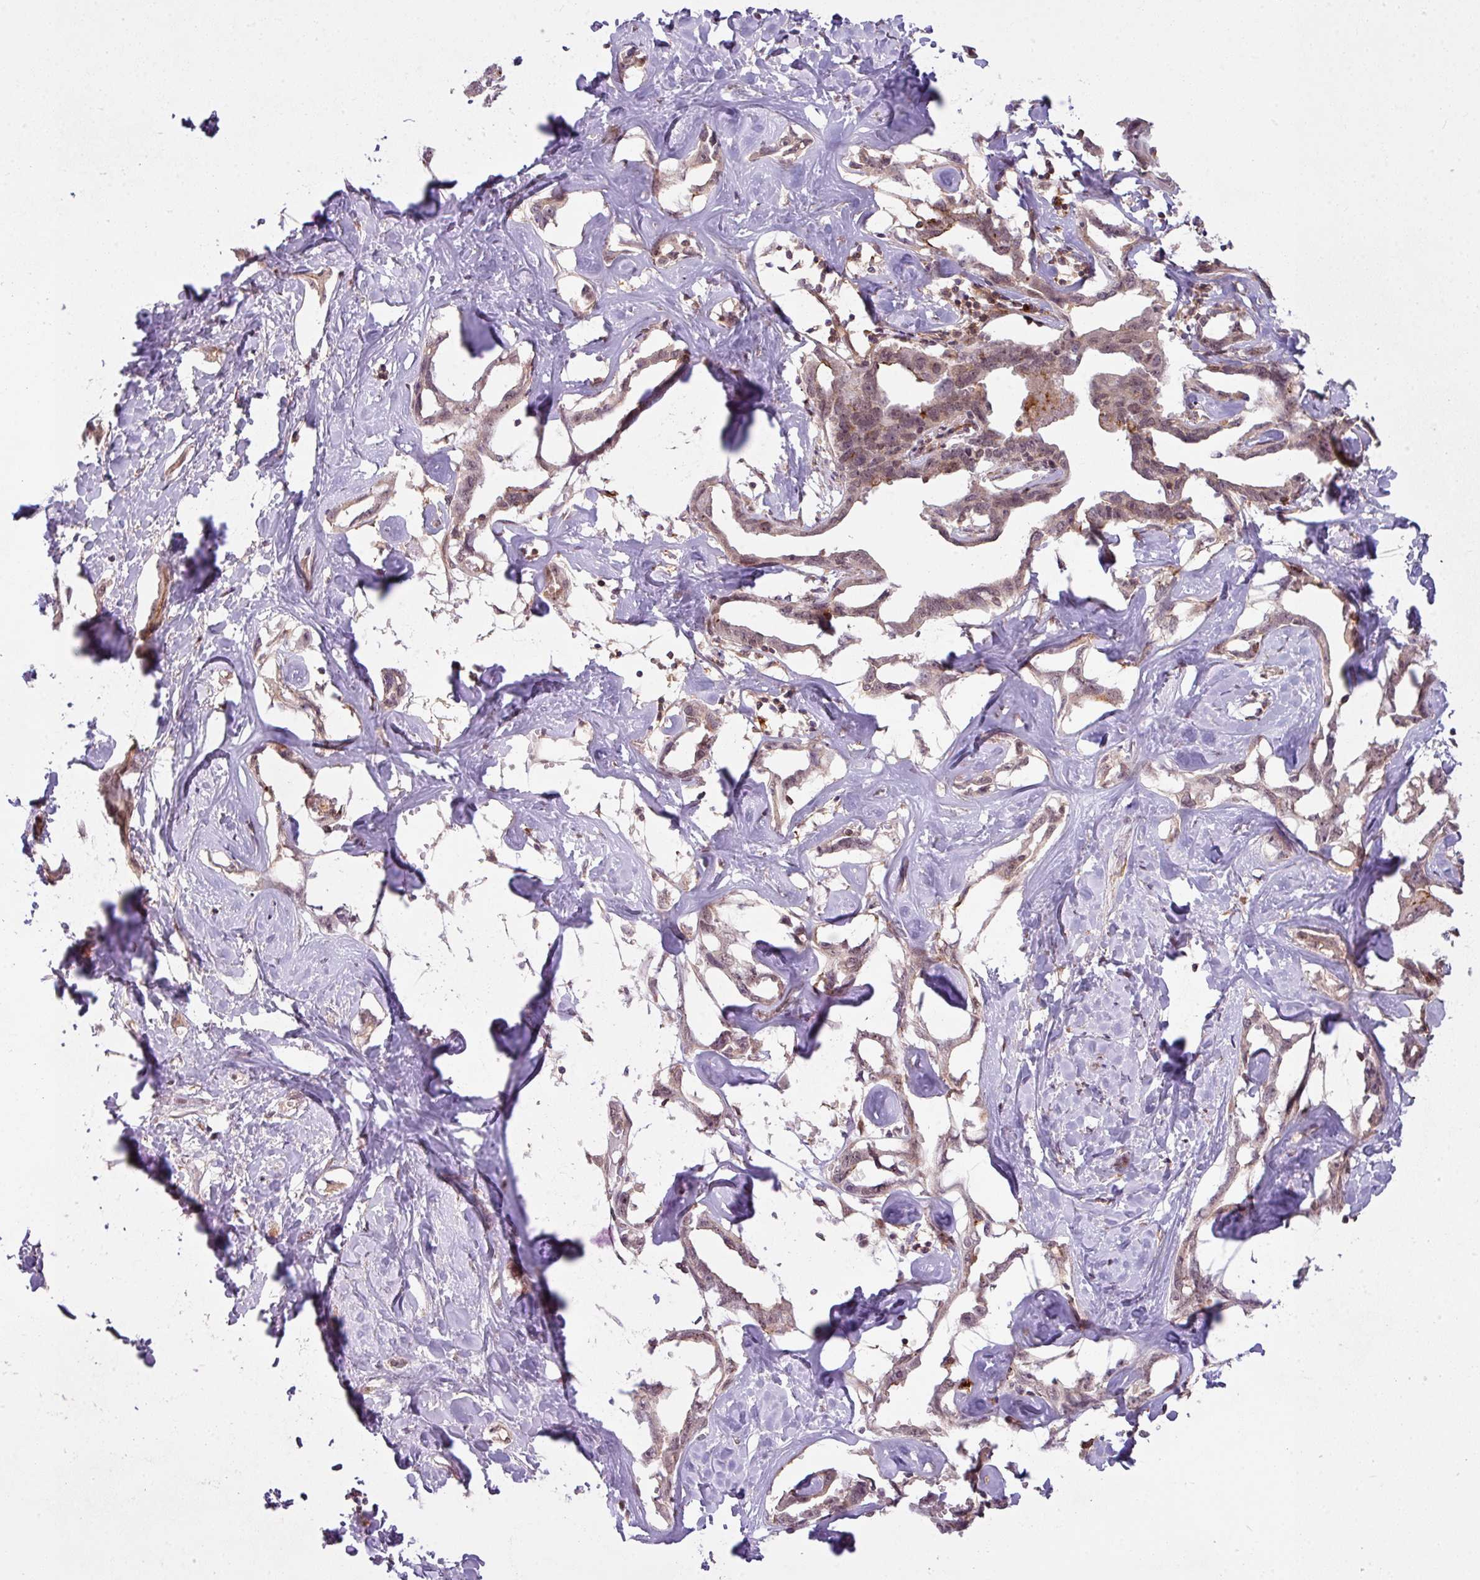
{"staining": {"intensity": "weak", "quantity": "<25%", "location": "cytoplasmic/membranous"}, "tissue": "liver cancer", "cell_type": "Tumor cells", "image_type": "cancer", "snomed": [{"axis": "morphology", "description": "Cholangiocarcinoma"}, {"axis": "topography", "description": "Liver"}], "caption": "This is an immunohistochemistry (IHC) image of cholangiocarcinoma (liver). There is no expression in tumor cells.", "gene": "ZC2HC1C", "patient": {"sex": "male", "age": 59}}